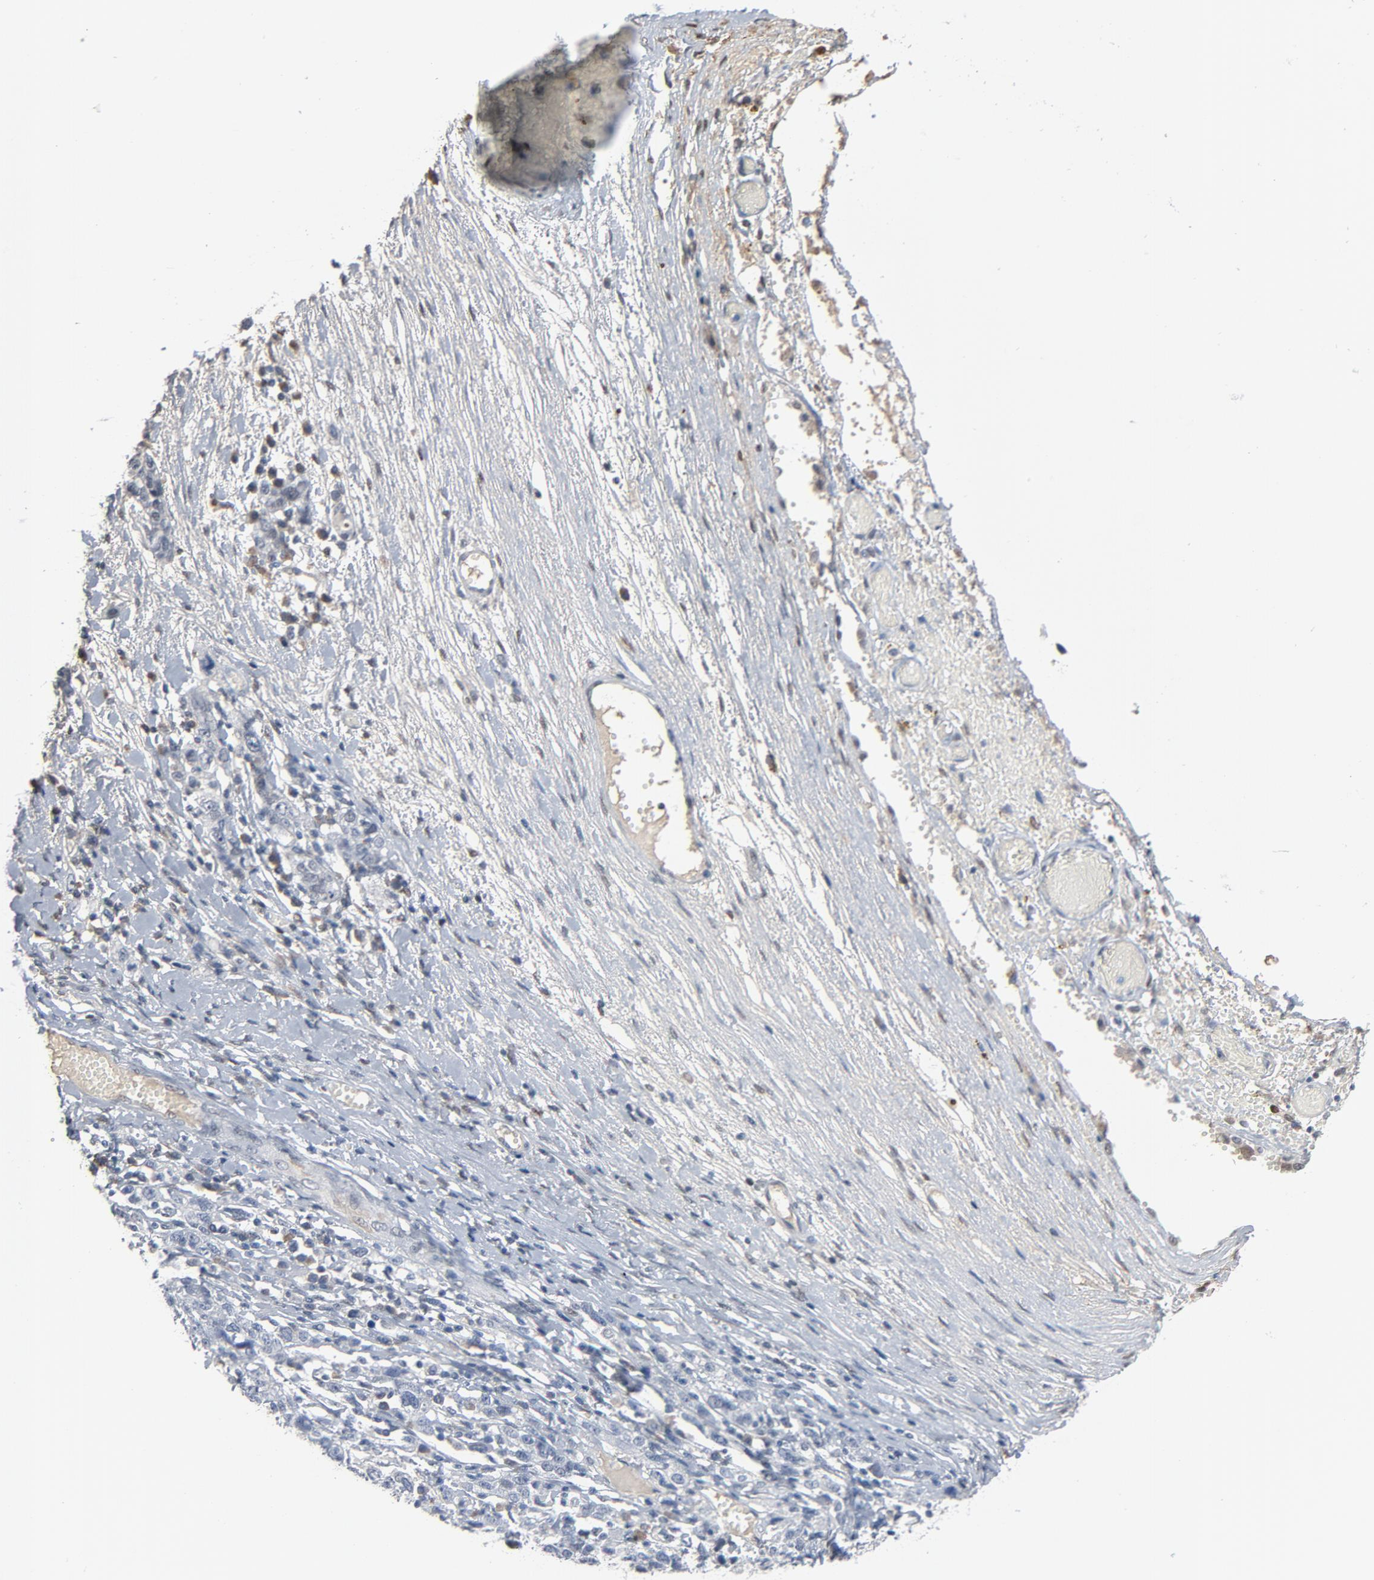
{"staining": {"intensity": "negative", "quantity": "none", "location": "none"}, "tissue": "ovarian cancer", "cell_type": "Tumor cells", "image_type": "cancer", "snomed": [{"axis": "morphology", "description": "Cystadenocarcinoma, serous, NOS"}, {"axis": "topography", "description": "Ovary"}], "caption": "A histopathology image of serous cystadenocarcinoma (ovarian) stained for a protein shows no brown staining in tumor cells. (DAB (3,3'-diaminobenzidine) IHC, high magnification).", "gene": "FOXP1", "patient": {"sex": "female", "age": 71}}